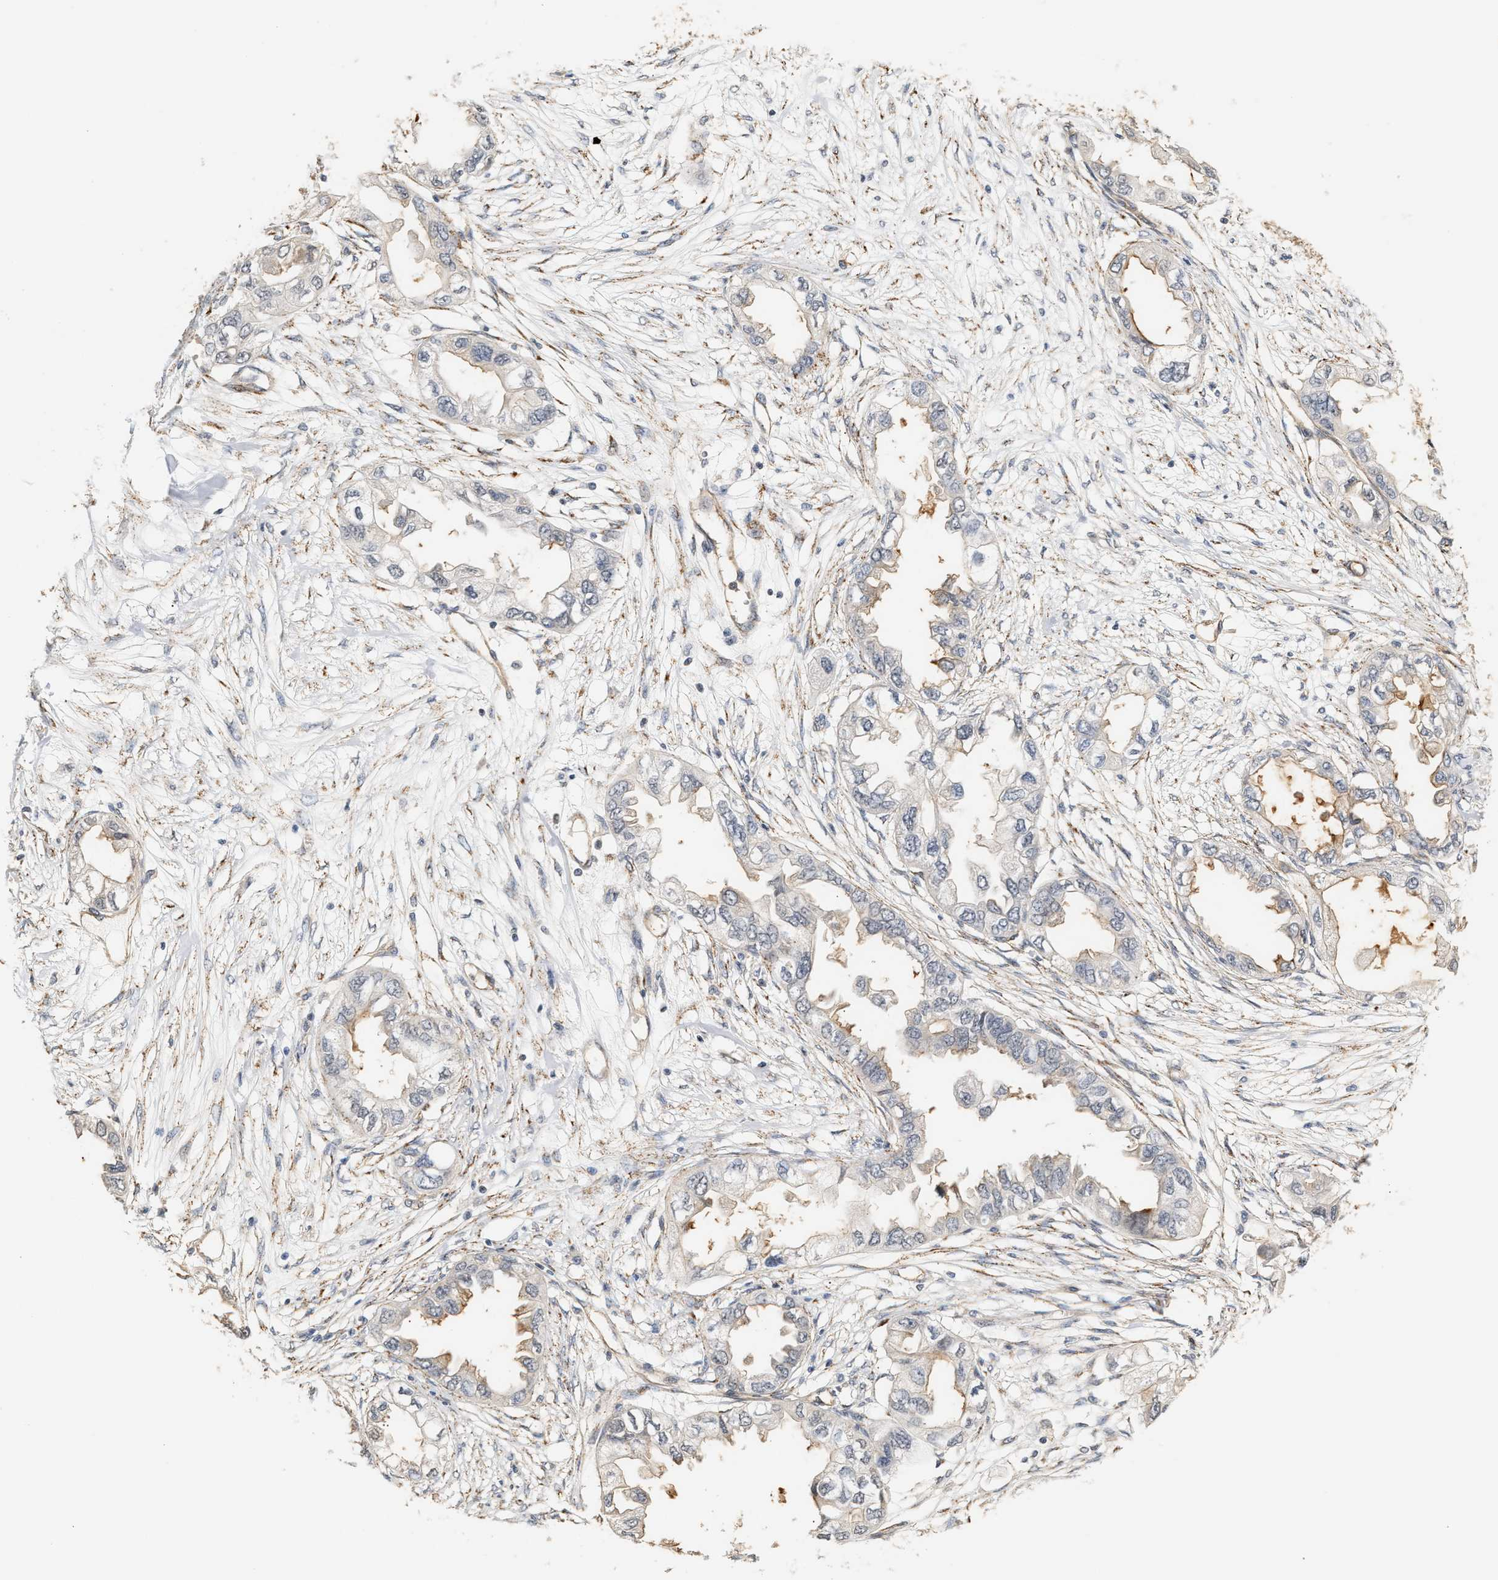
{"staining": {"intensity": "negative", "quantity": "none", "location": "none"}, "tissue": "endometrial cancer", "cell_type": "Tumor cells", "image_type": "cancer", "snomed": [{"axis": "morphology", "description": "Adenocarcinoma, NOS"}, {"axis": "topography", "description": "Endometrium"}], "caption": "Tumor cells show no significant protein expression in endometrial cancer (adenocarcinoma).", "gene": "PLXND1", "patient": {"sex": "female", "age": 67}}